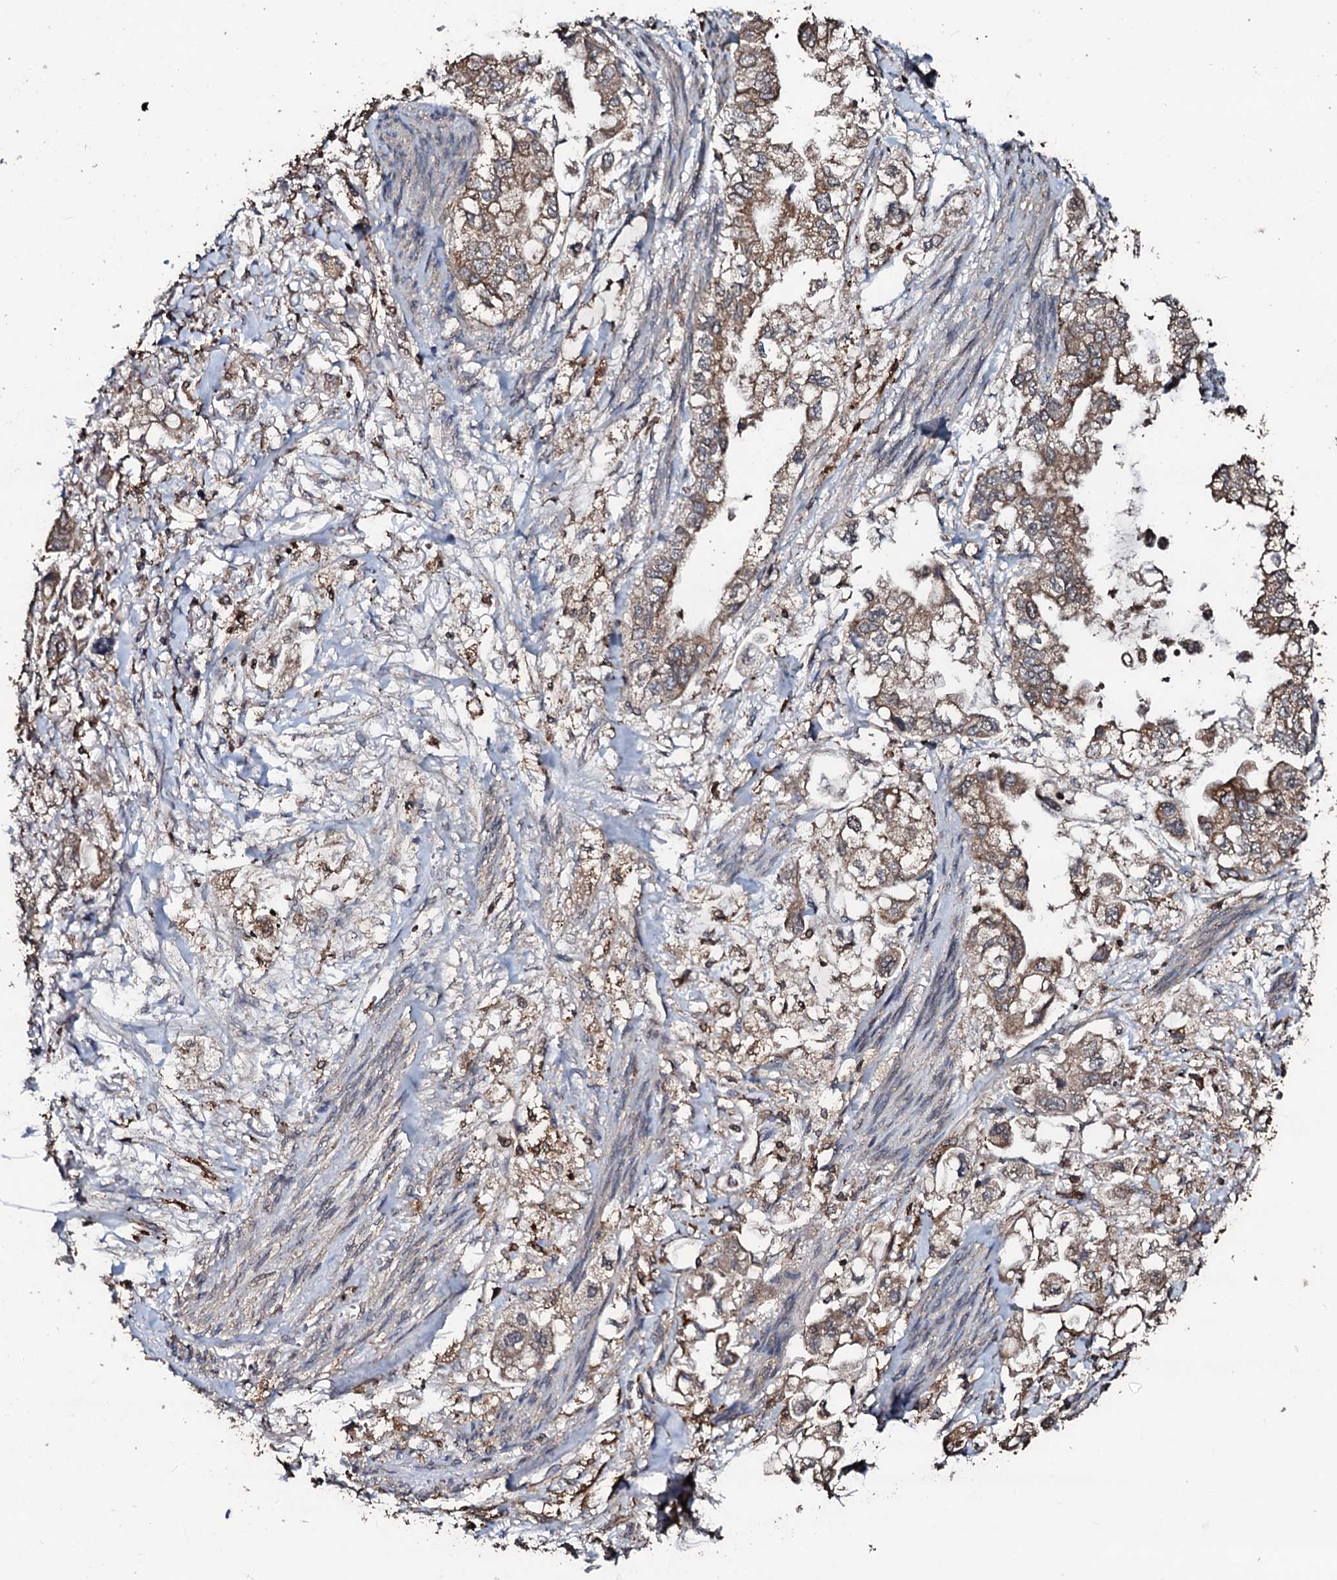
{"staining": {"intensity": "weak", "quantity": ">75%", "location": "cytoplasmic/membranous"}, "tissue": "stomach cancer", "cell_type": "Tumor cells", "image_type": "cancer", "snomed": [{"axis": "morphology", "description": "Adenocarcinoma, NOS"}, {"axis": "topography", "description": "Stomach"}], "caption": "Immunohistochemical staining of human stomach adenocarcinoma displays weak cytoplasmic/membranous protein staining in about >75% of tumor cells. The staining is performed using DAB (3,3'-diaminobenzidine) brown chromogen to label protein expression. The nuclei are counter-stained blue using hematoxylin.", "gene": "SDHAF2", "patient": {"sex": "male", "age": 62}}